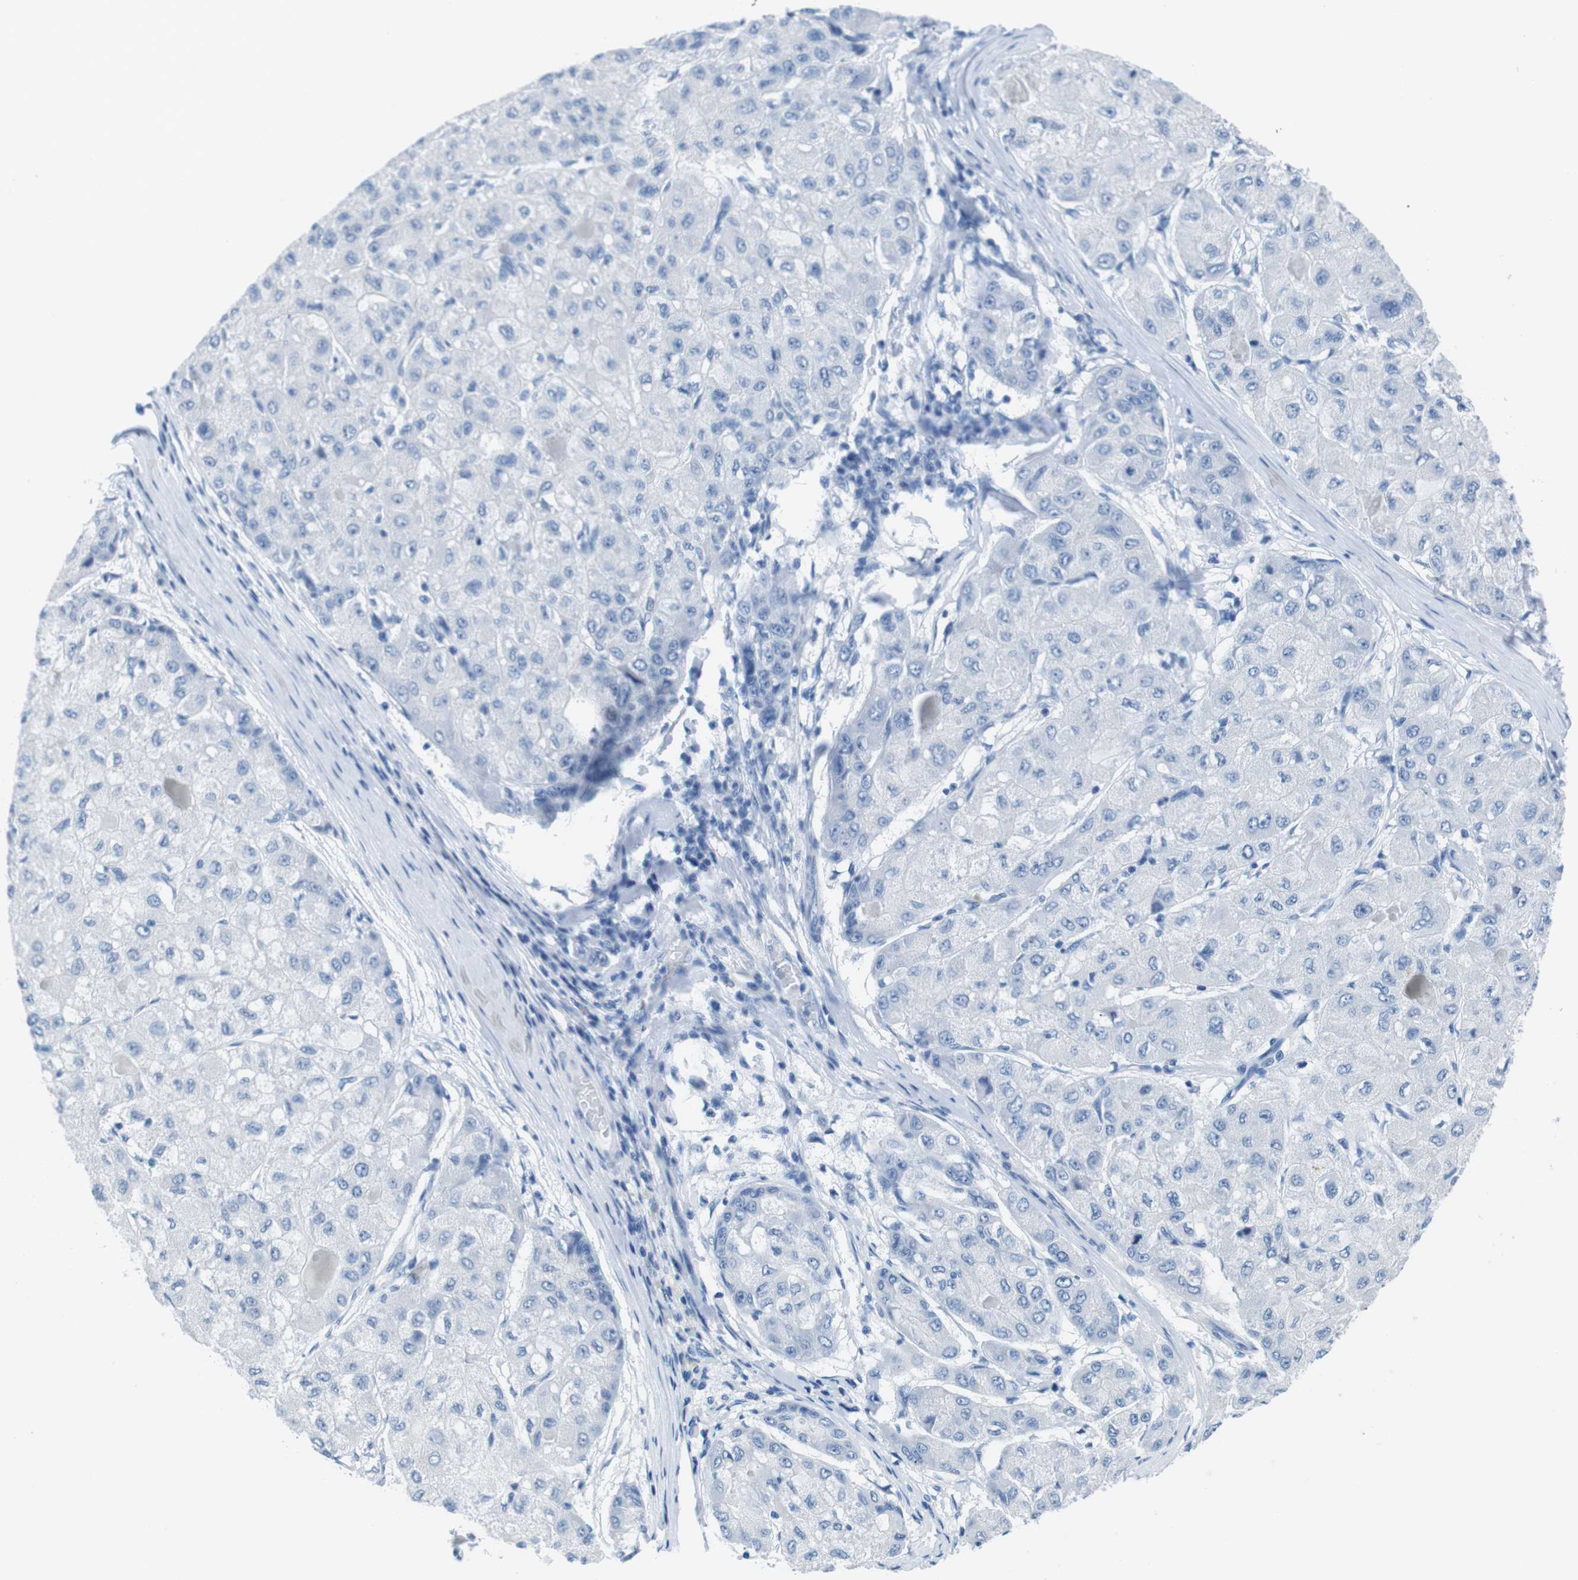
{"staining": {"intensity": "negative", "quantity": "none", "location": "none"}, "tissue": "liver cancer", "cell_type": "Tumor cells", "image_type": "cancer", "snomed": [{"axis": "morphology", "description": "Carcinoma, Hepatocellular, NOS"}, {"axis": "topography", "description": "Liver"}], "caption": "Immunohistochemistry photomicrograph of neoplastic tissue: human hepatocellular carcinoma (liver) stained with DAB demonstrates no significant protein staining in tumor cells.", "gene": "MUC2", "patient": {"sex": "male", "age": 80}}